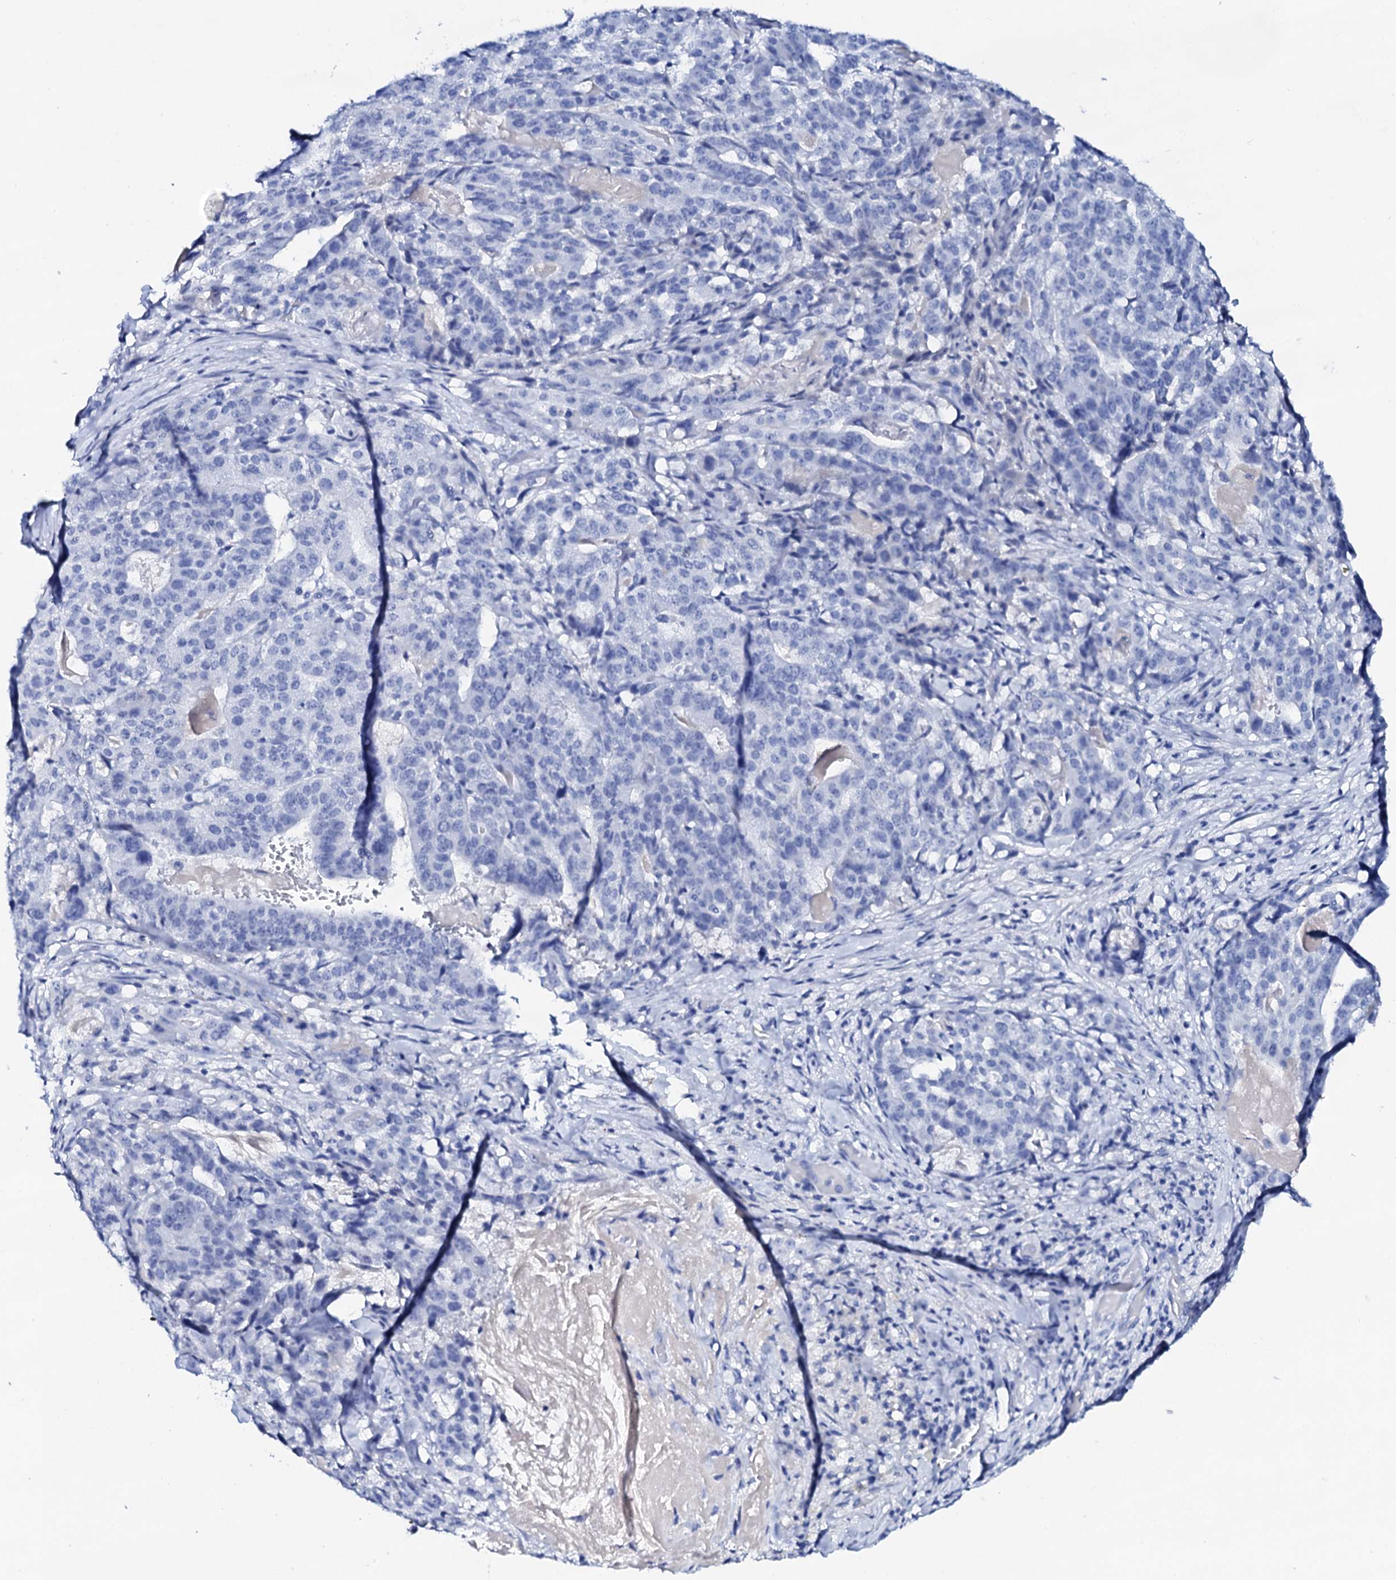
{"staining": {"intensity": "negative", "quantity": "none", "location": "none"}, "tissue": "stomach cancer", "cell_type": "Tumor cells", "image_type": "cancer", "snomed": [{"axis": "morphology", "description": "Adenocarcinoma, NOS"}, {"axis": "topography", "description": "Stomach"}], "caption": "Tumor cells show no significant staining in stomach cancer (adenocarcinoma).", "gene": "FBXL16", "patient": {"sex": "male", "age": 48}}